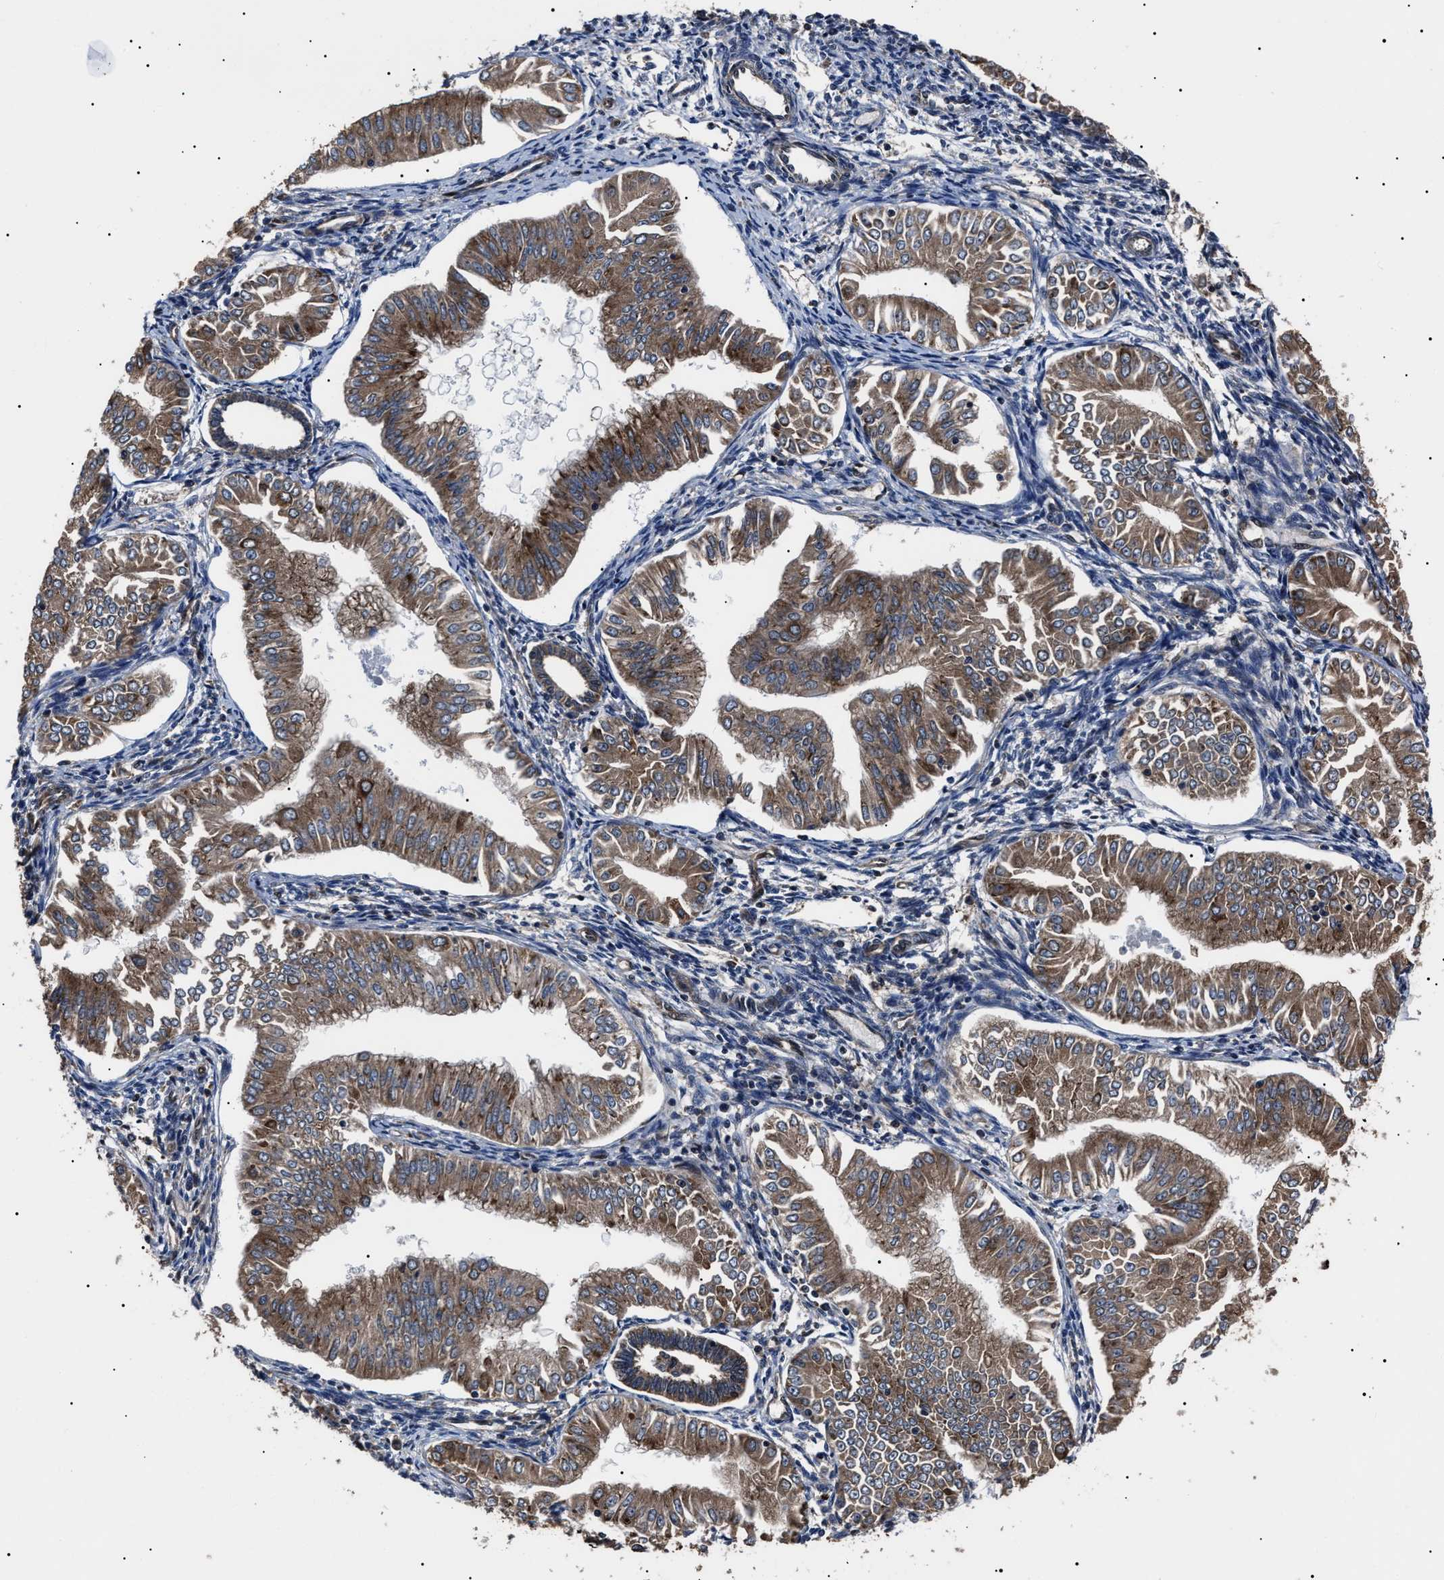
{"staining": {"intensity": "moderate", "quantity": ">75%", "location": "cytoplasmic/membranous"}, "tissue": "endometrial cancer", "cell_type": "Tumor cells", "image_type": "cancer", "snomed": [{"axis": "morphology", "description": "Normal tissue, NOS"}, {"axis": "morphology", "description": "Adenocarcinoma, NOS"}, {"axis": "topography", "description": "Endometrium"}], "caption": "Immunohistochemistry of adenocarcinoma (endometrial) shows medium levels of moderate cytoplasmic/membranous positivity in approximately >75% of tumor cells.", "gene": "CCT8", "patient": {"sex": "female", "age": 53}}